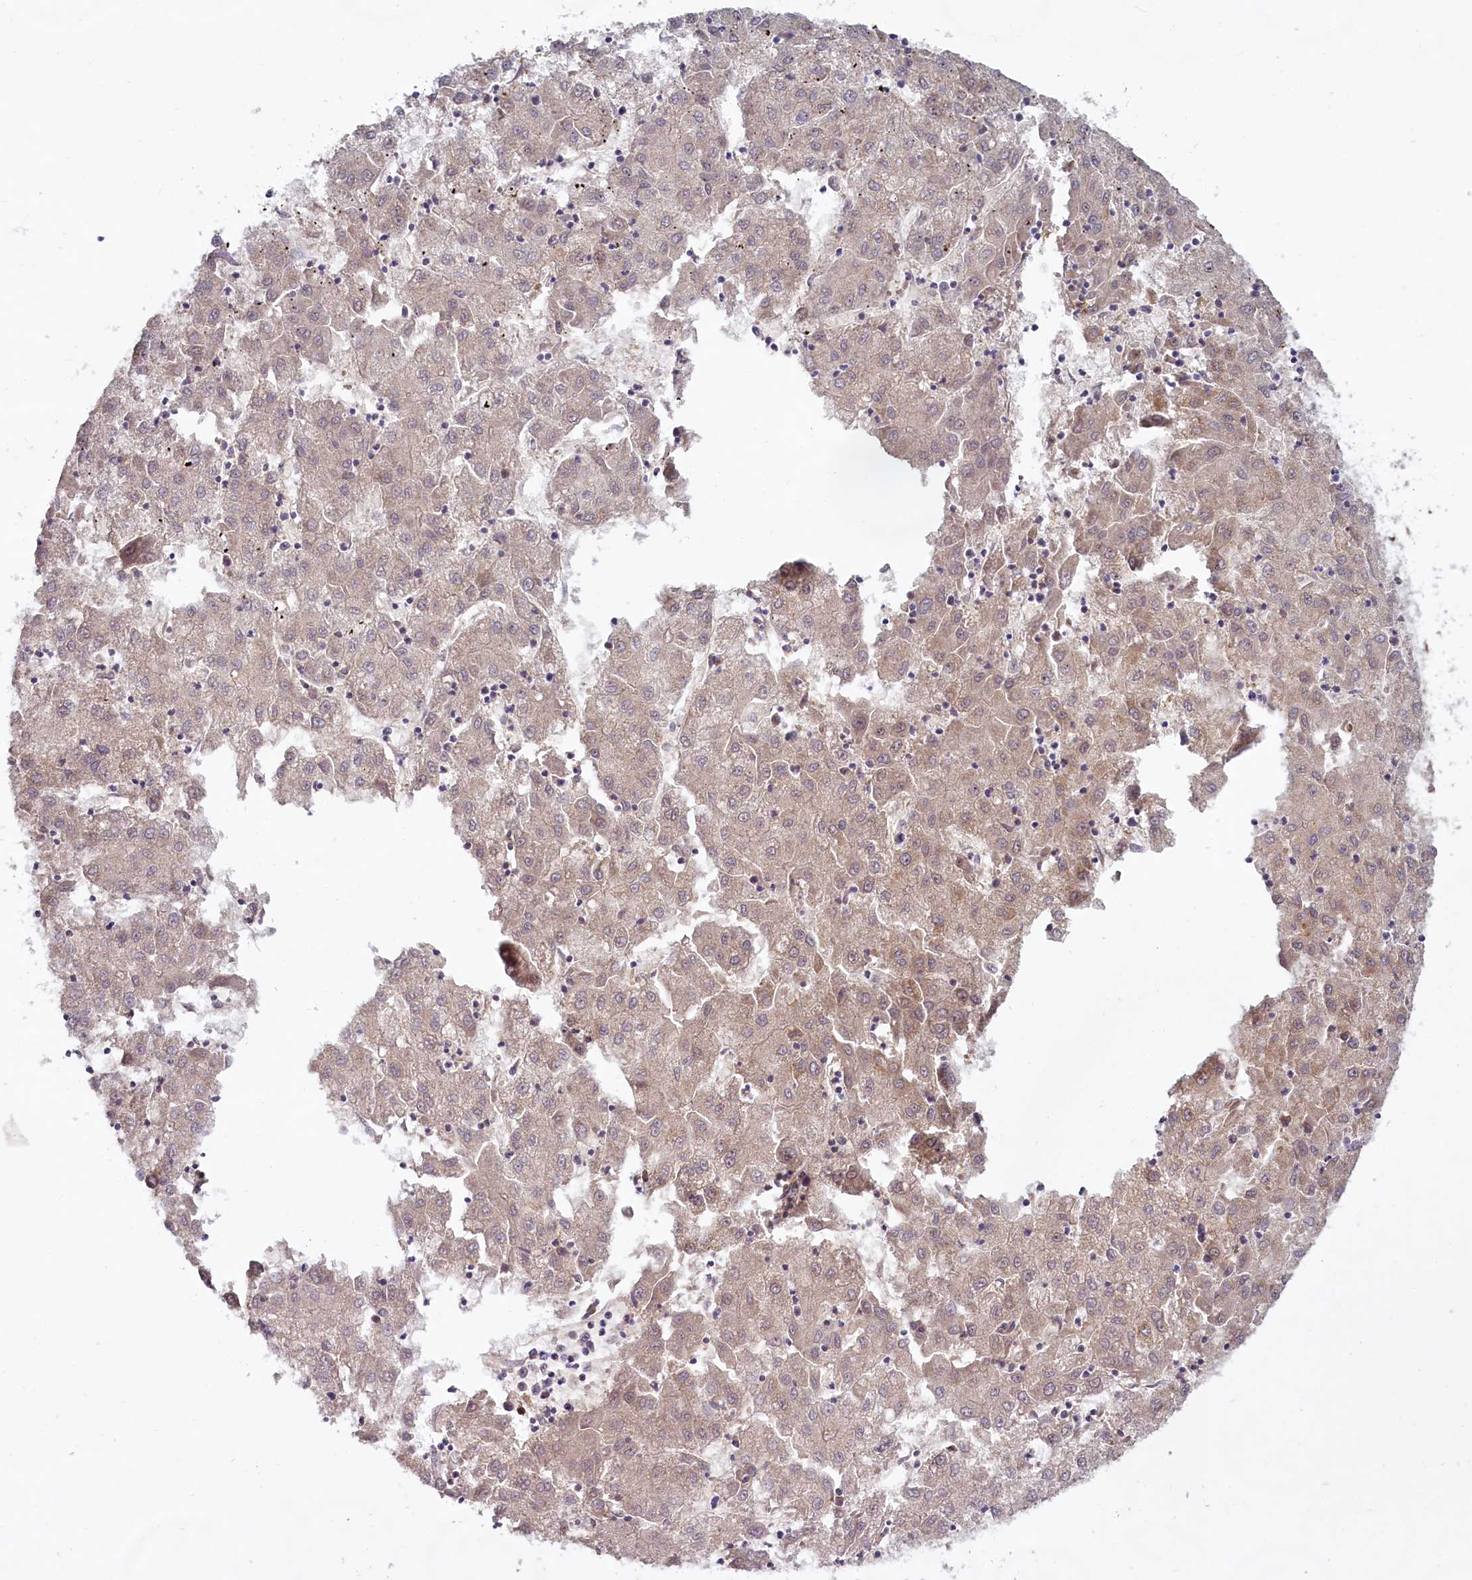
{"staining": {"intensity": "weak", "quantity": ">75%", "location": "cytoplasmic/membranous"}, "tissue": "liver cancer", "cell_type": "Tumor cells", "image_type": "cancer", "snomed": [{"axis": "morphology", "description": "Carcinoma, Hepatocellular, NOS"}, {"axis": "topography", "description": "Liver"}], "caption": "Liver cancer tissue exhibits weak cytoplasmic/membranous expression in about >75% of tumor cells", "gene": "TCOF1", "patient": {"sex": "male", "age": 72}}